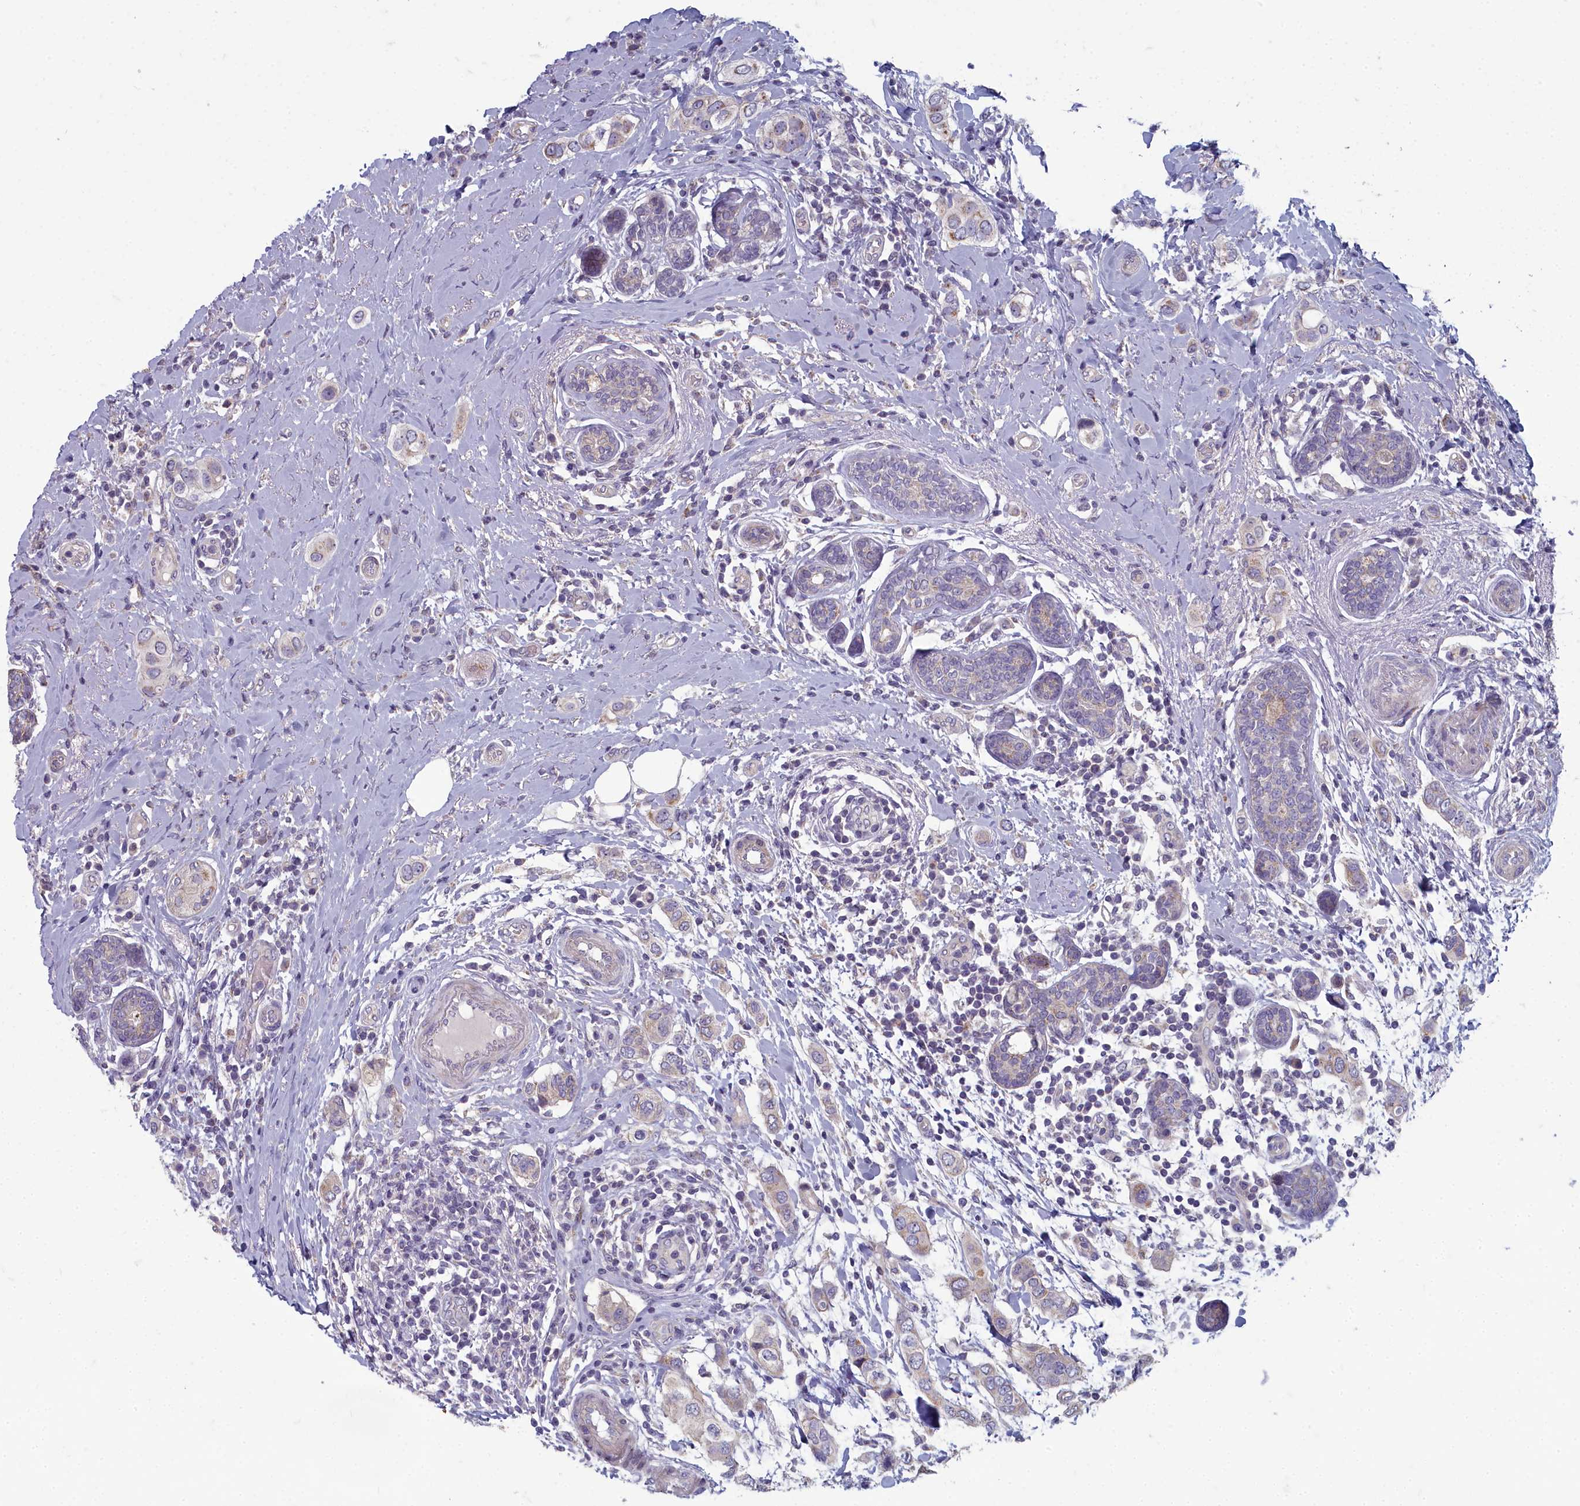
{"staining": {"intensity": "weak", "quantity": "<25%", "location": "cytoplasmic/membranous"}, "tissue": "breast cancer", "cell_type": "Tumor cells", "image_type": "cancer", "snomed": [{"axis": "morphology", "description": "Lobular carcinoma"}, {"axis": "topography", "description": "Breast"}], "caption": "Protein analysis of breast lobular carcinoma displays no significant positivity in tumor cells.", "gene": "INSYN2A", "patient": {"sex": "female", "age": 51}}